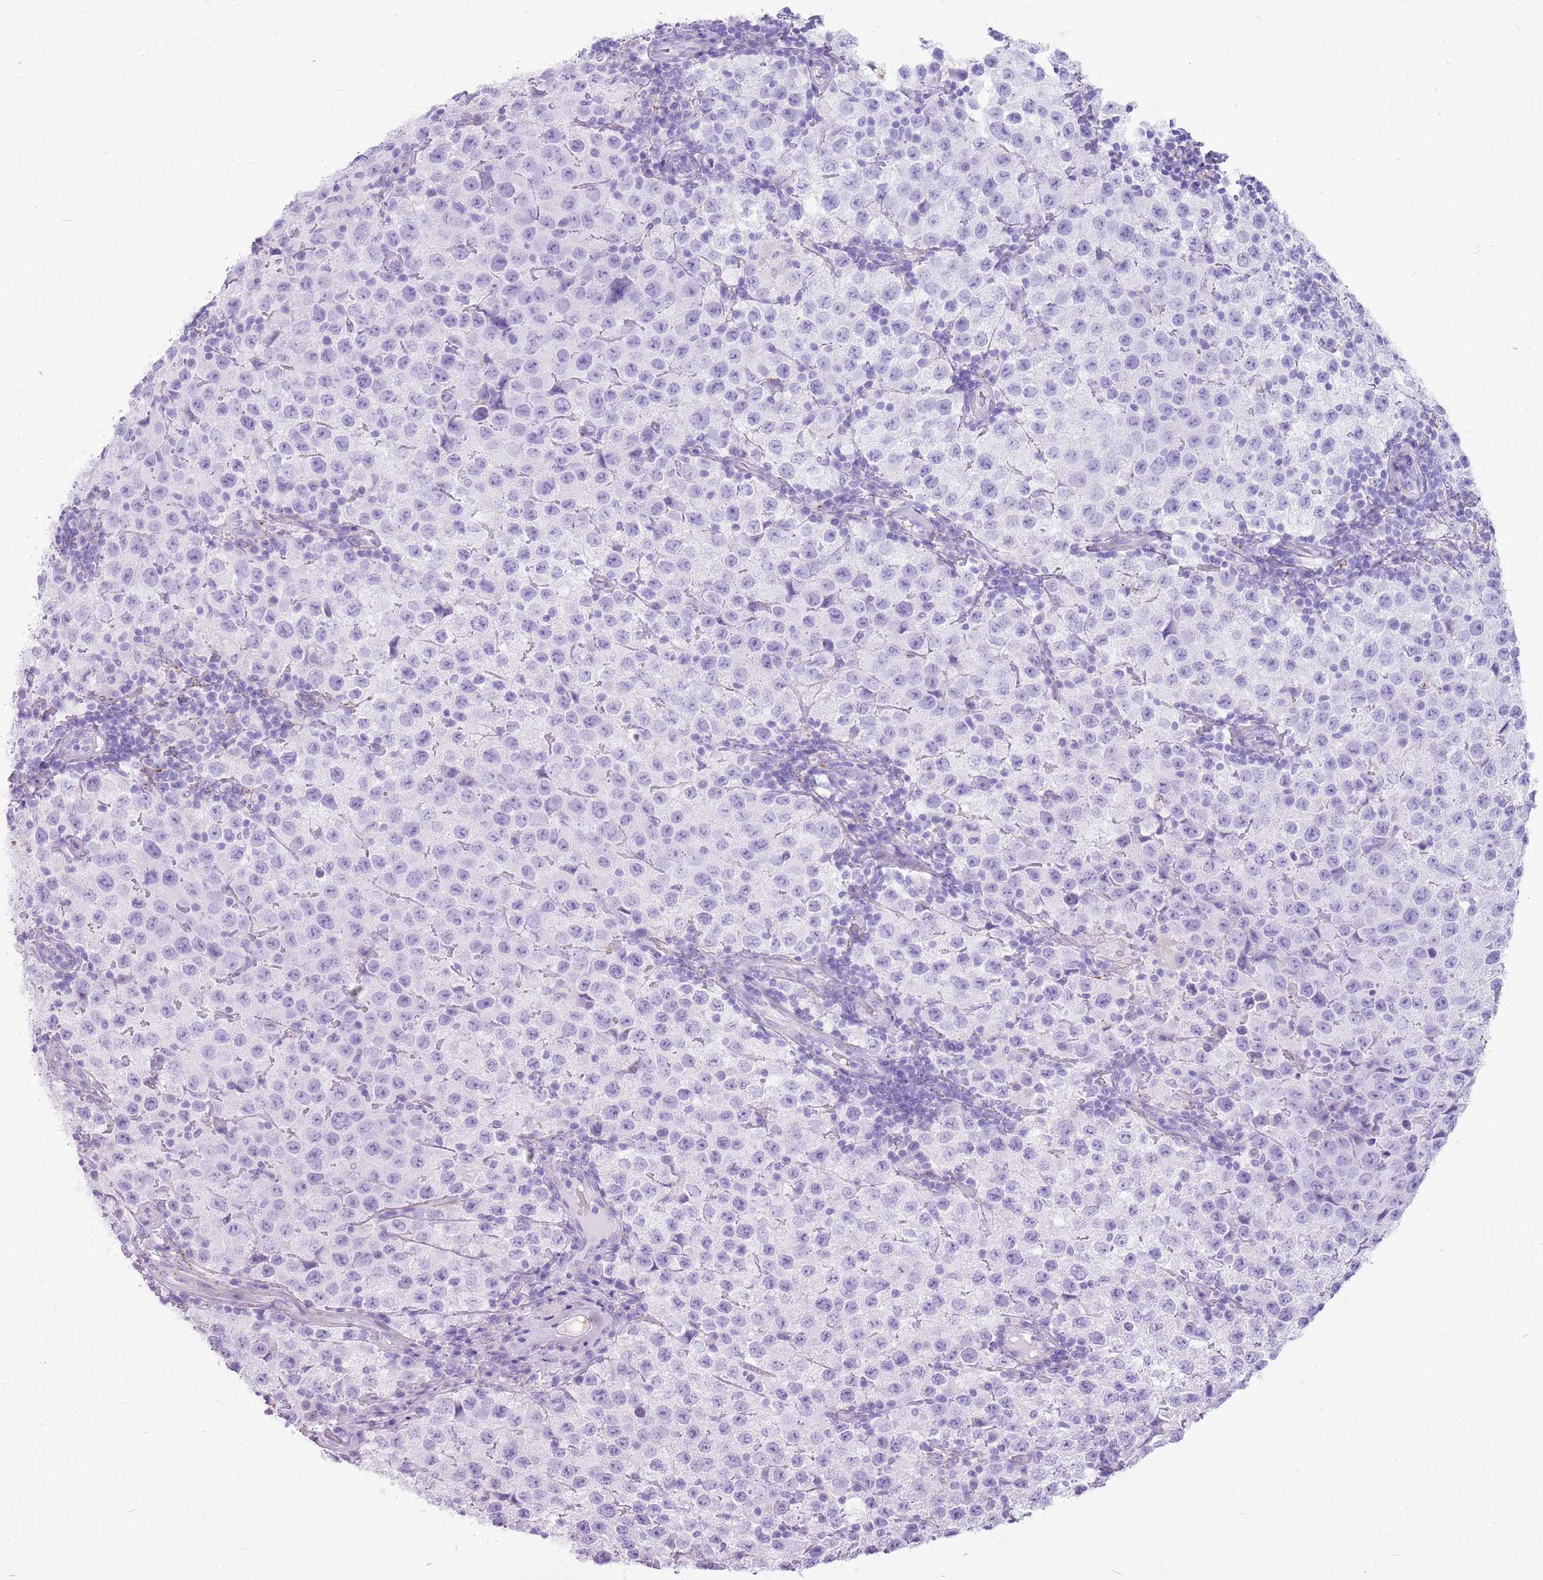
{"staining": {"intensity": "negative", "quantity": "none", "location": "none"}, "tissue": "testis cancer", "cell_type": "Tumor cells", "image_type": "cancer", "snomed": [{"axis": "morphology", "description": "Seminoma, NOS"}, {"axis": "morphology", "description": "Carcinoma, Embryonal, NOS"}, {"axis": "topography", "description": "Testis"}], "caption": "The immunohistochemistry image has no significant positivity in tumor cells of testis cancer tissue. (Brightfield microscopy of DAB (3,3'-diaminobenzidine) immunohistochemistry at high magnification).", "gene": "ACSS3", "patient": {"sex": "male", "age": 41}}